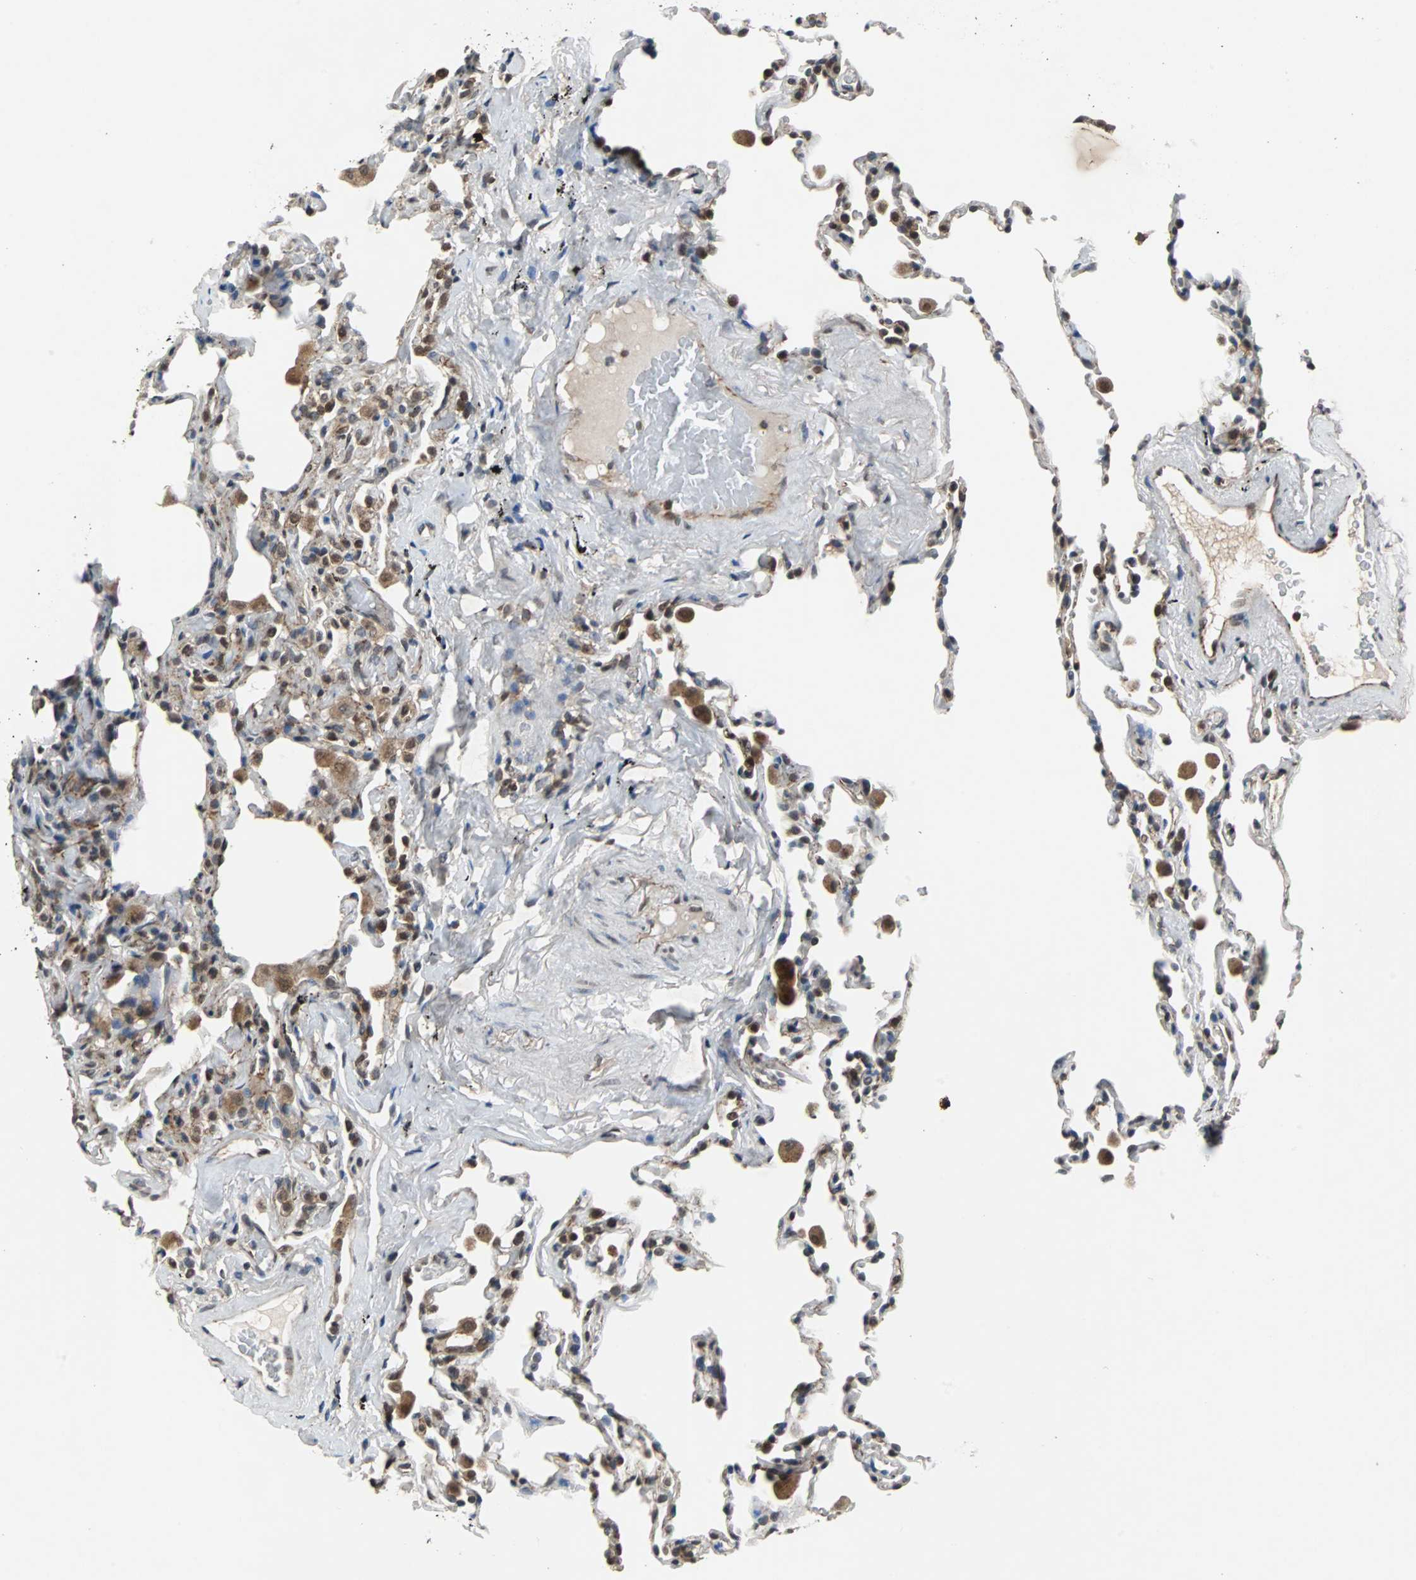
{"staining": {"intensity": "weak", "quantity": ">75%", "location": "cytoplasmic/membranous"}, "tissue": "lung", "cell_type": "Alveolar cells", "image_type": "normal", "snomed": [{"axis": "morphology", "description": "Normal tissue, NOS"}, {"axis": "morphology", "description": "Soft tissue tumor metastatic"}, {"axis": "topography", "description": "Lung"}], "caption": "The photomicrograph displays staining of unremarkable lung, revealing weak cytoplasmic/membranous protein staining (brown color) within alveolar cells.", "gene": "LSR", "patient": {"sex": "male", "age": 59}}